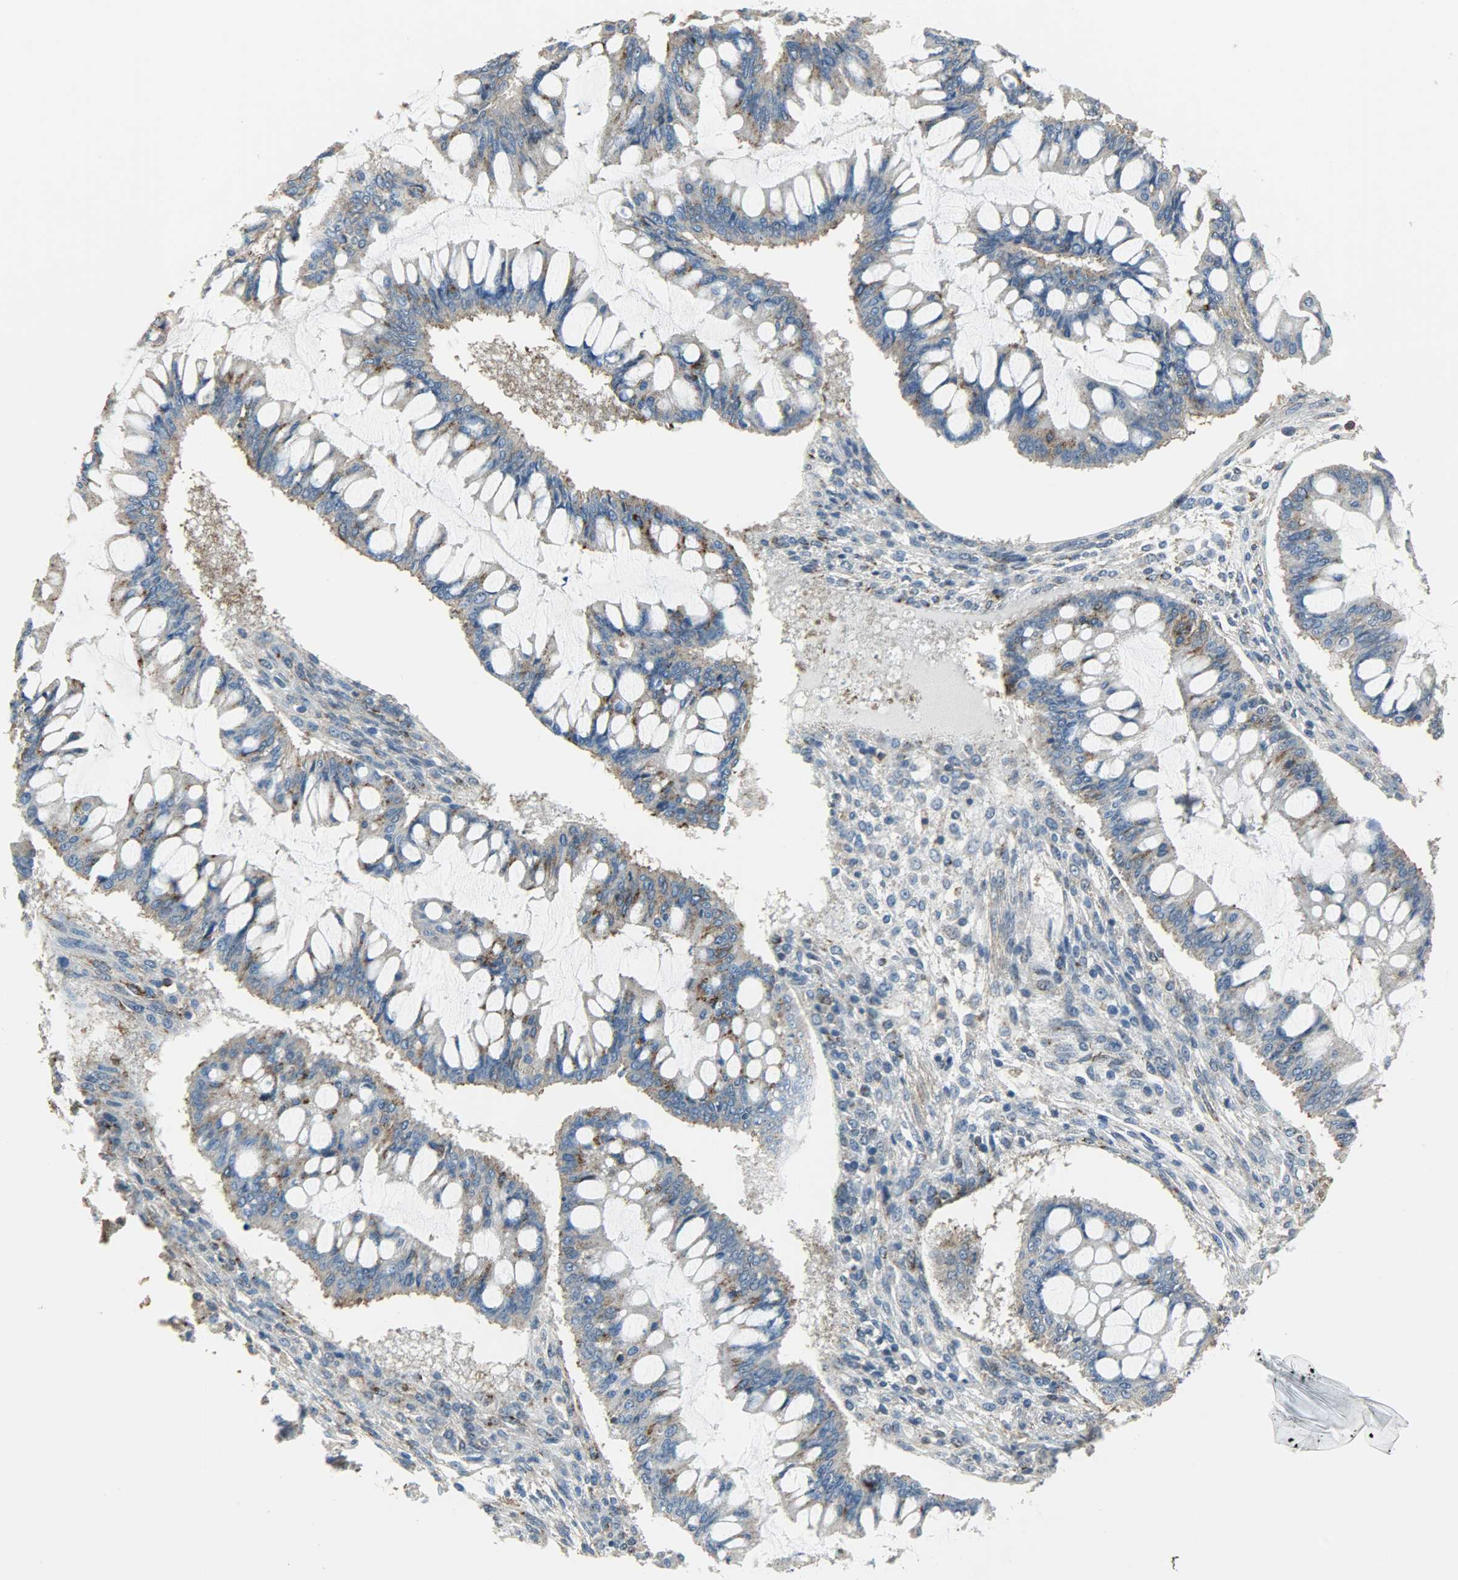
{"staining": {"intensity": "moderate", "quantity": ">75%", "location": "cytoplasmic/membranous"}, "tissue": "ovarian cancer", "cell_type": "Tumor cells", "image_type": "cancer", "snomed": [{"axis": "morphology", "description": "Cystadenocarcinoma, mucinous, NOS"}, {"axis": "topography", "description": "Ovary"}], "caption": "Immunohistochemical staining of human ovarian cancer shows medium levels of moderate cytoplasmic/membranous protein positivity in approximately >75% of tumor cells.", "gene": "DNAJA4", "patient": {"sex": "female", "age": 73}}